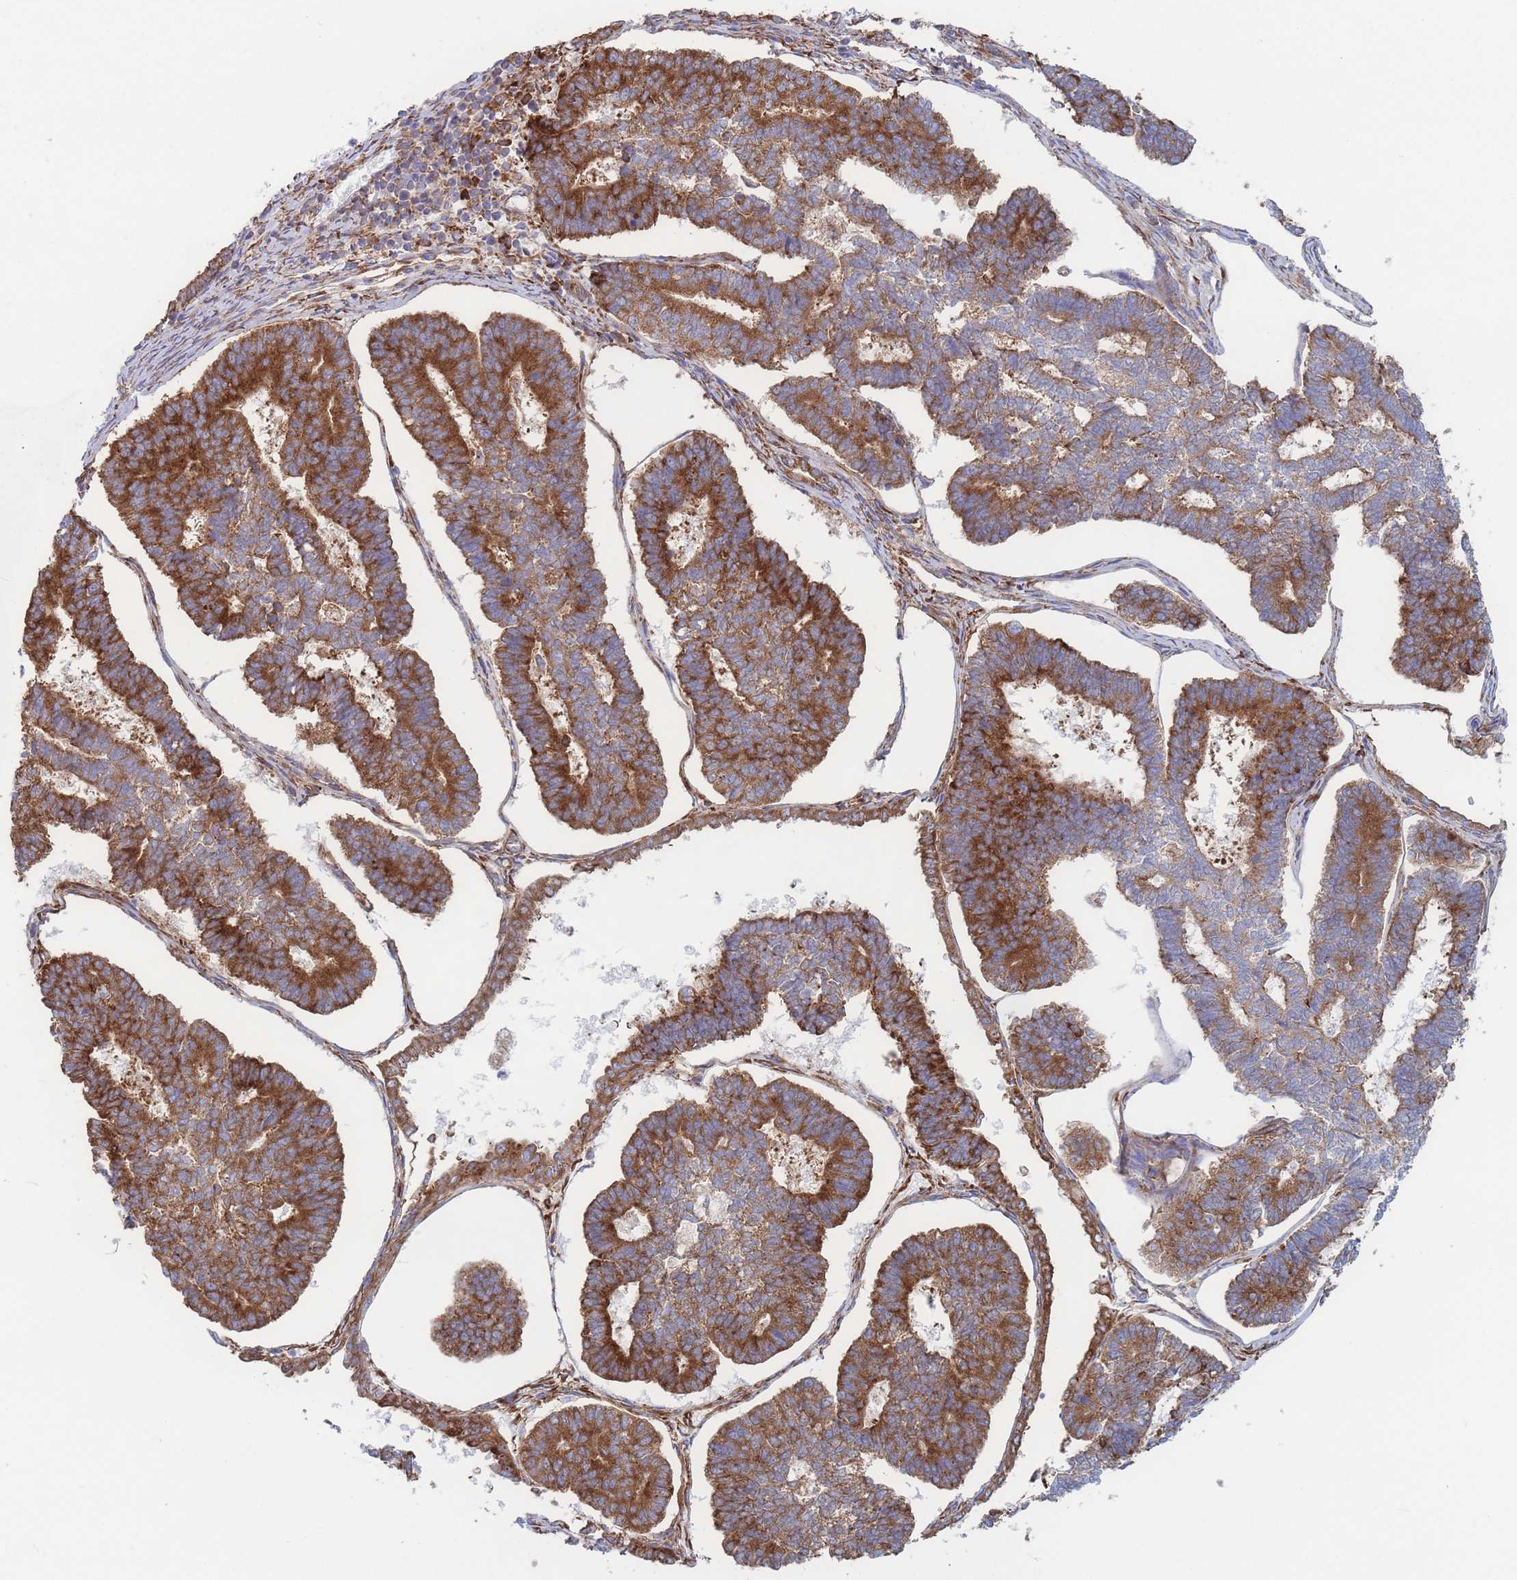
{"staining": {"intensity": "strong", "quantity": ">75%", "location": "cytoplasmic/membranous"}, "tissue": "endometrial cancer", "cell_type": "Tumor cells", "image_type": "cancer", "snomed": [{"axis": "morphology", "description": "Adenocarcinoma, NOS"}, {"axis": "topography", "description": "Endometrium"}], "caption": "Immunohistochemical staining of adenocarcinoma (endometrial) reveals high levels of strong cytoplasmic/membranous protein staining in approximately >75% of tumor cells.", "gene": "RPL8", "patient": {"sex": "female", "age": 70}}